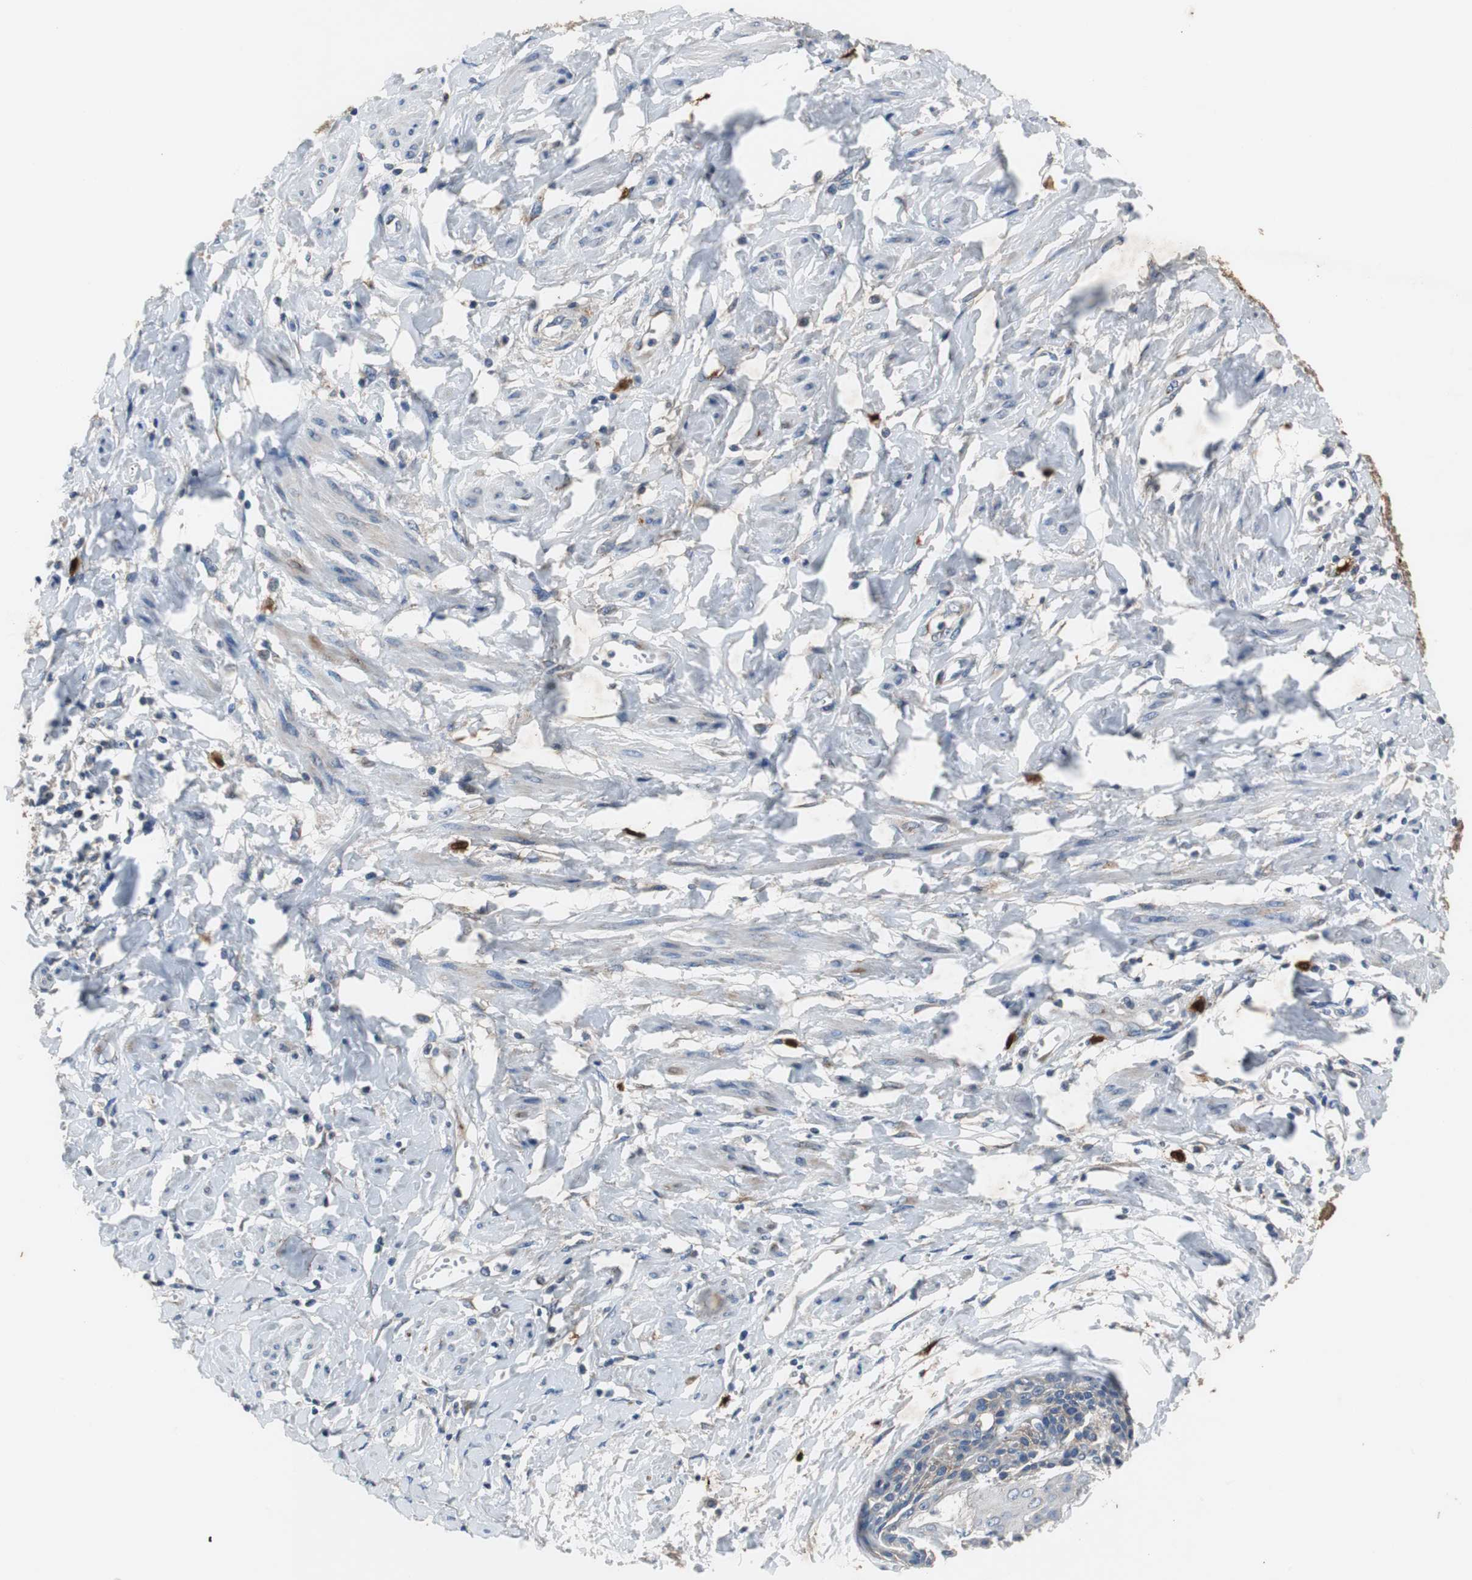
{"staining": {"intensity": "weak", "quantity": "25%-75%", "location": "cytoplasmic/membranous"}, "tissue": "cervical cancer", "cell_type": "Tumor cells", "image_type": "cancer", "snomed": [{"axis": "morphology", "description": "Squamous cell carcinoma, NOS"}, {"axis": "topography", "description": "Cervix"}], "caption": "Protein positivity by IHC shows weak cytoplasmic/membranous expression in approximately 25%-75% of tumor cells in cervical cancer.", "gene": "CALB2", "patient": {"sex": "female", "age": 57}}